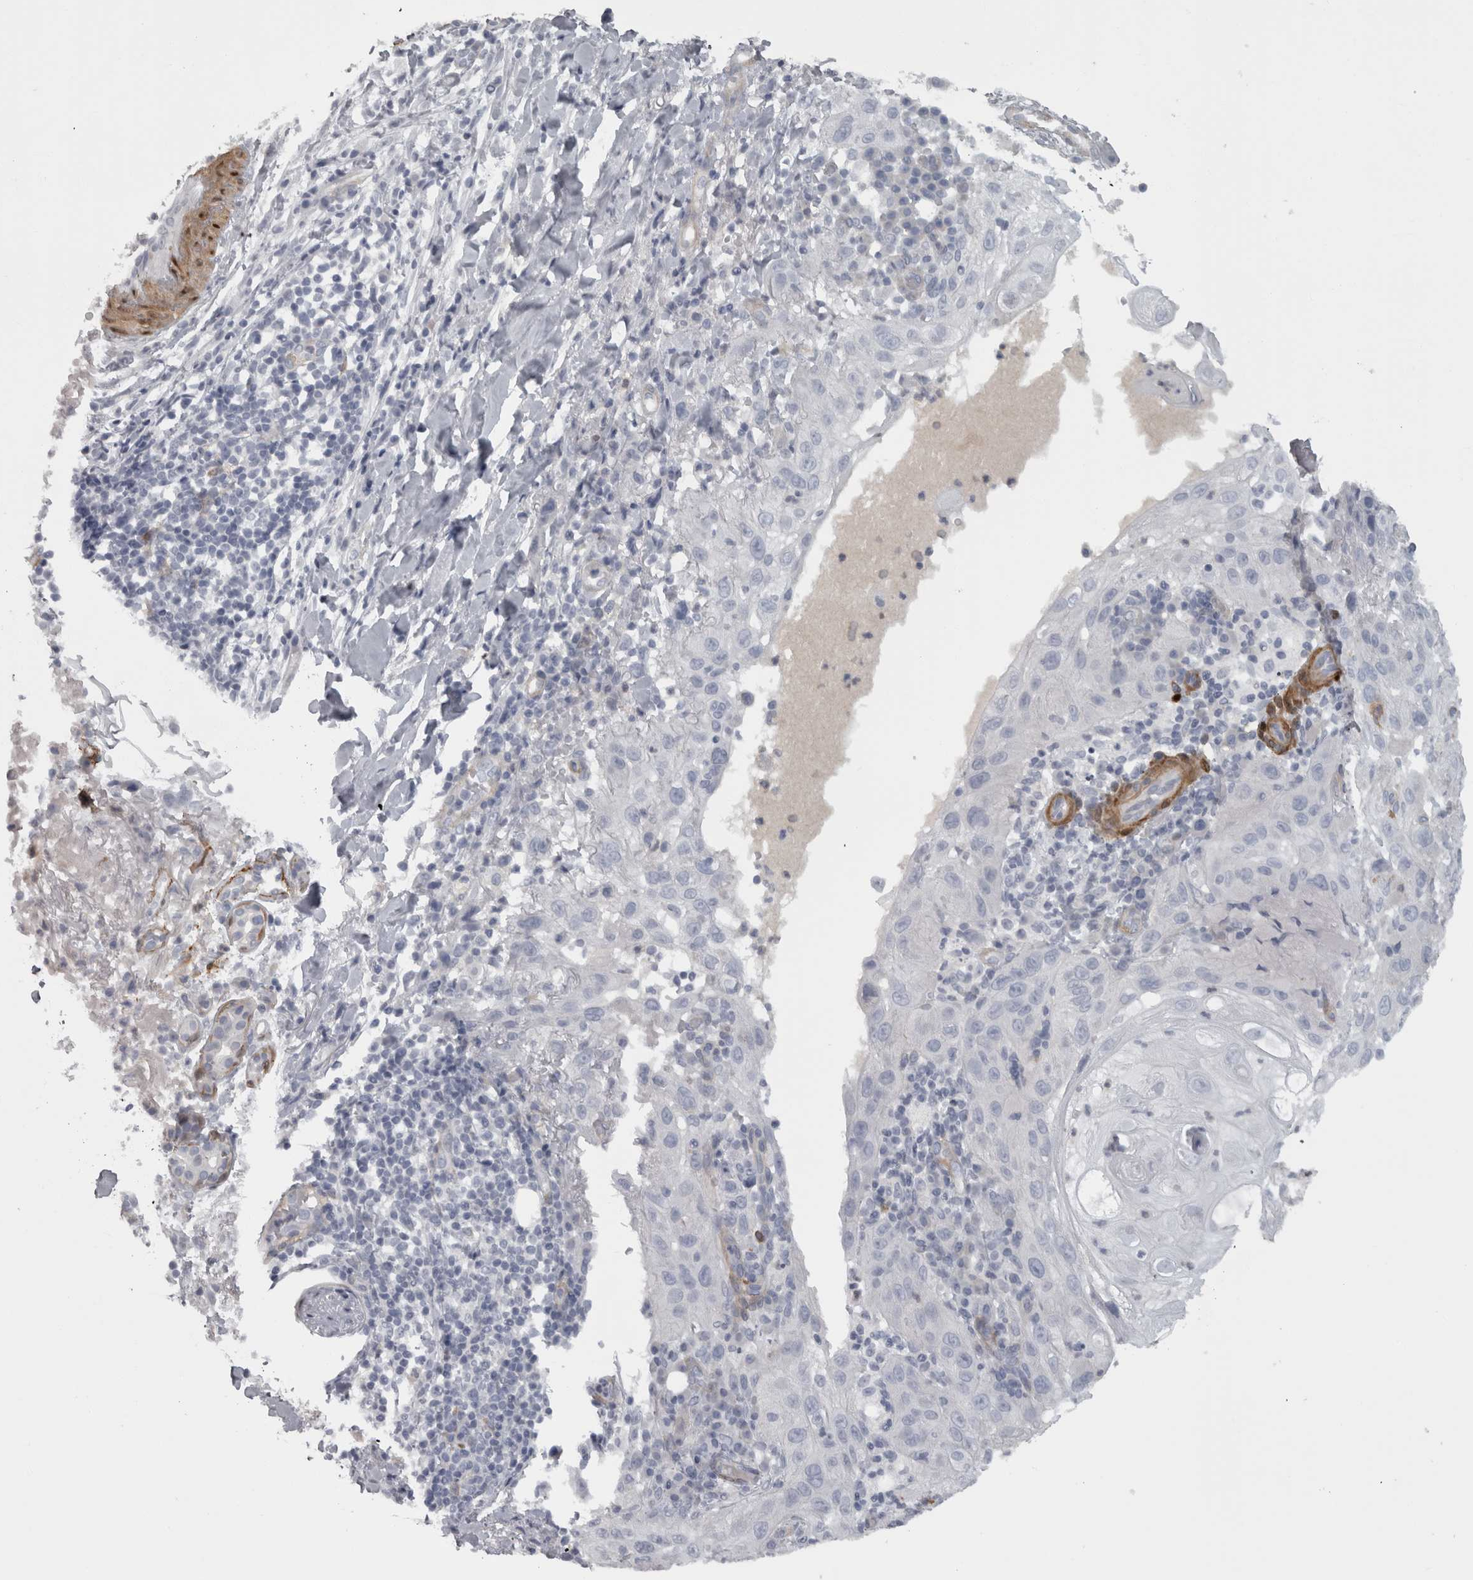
{"staining": {"intensity": "negative", "quantity": "none", "location": "none"}, "tissue": "skin cancer", "cell_type": "Tumor cells", "image_type": "cancer", "snomed": [{"axis": "morphology", "description": "Normal tissue, NOS"}, {"axis": "morphology", "description": "Squamous cell carcinoma, NOS"}, {"axis": "topography", "description": "Skin"}], "caption": "This is an immunohistochemistry photomicrograph of skin cancer. There is no positivity in tumor cells.", "gene": "PPP1R12B", "patient": {"sex": "female", "age": 96}}